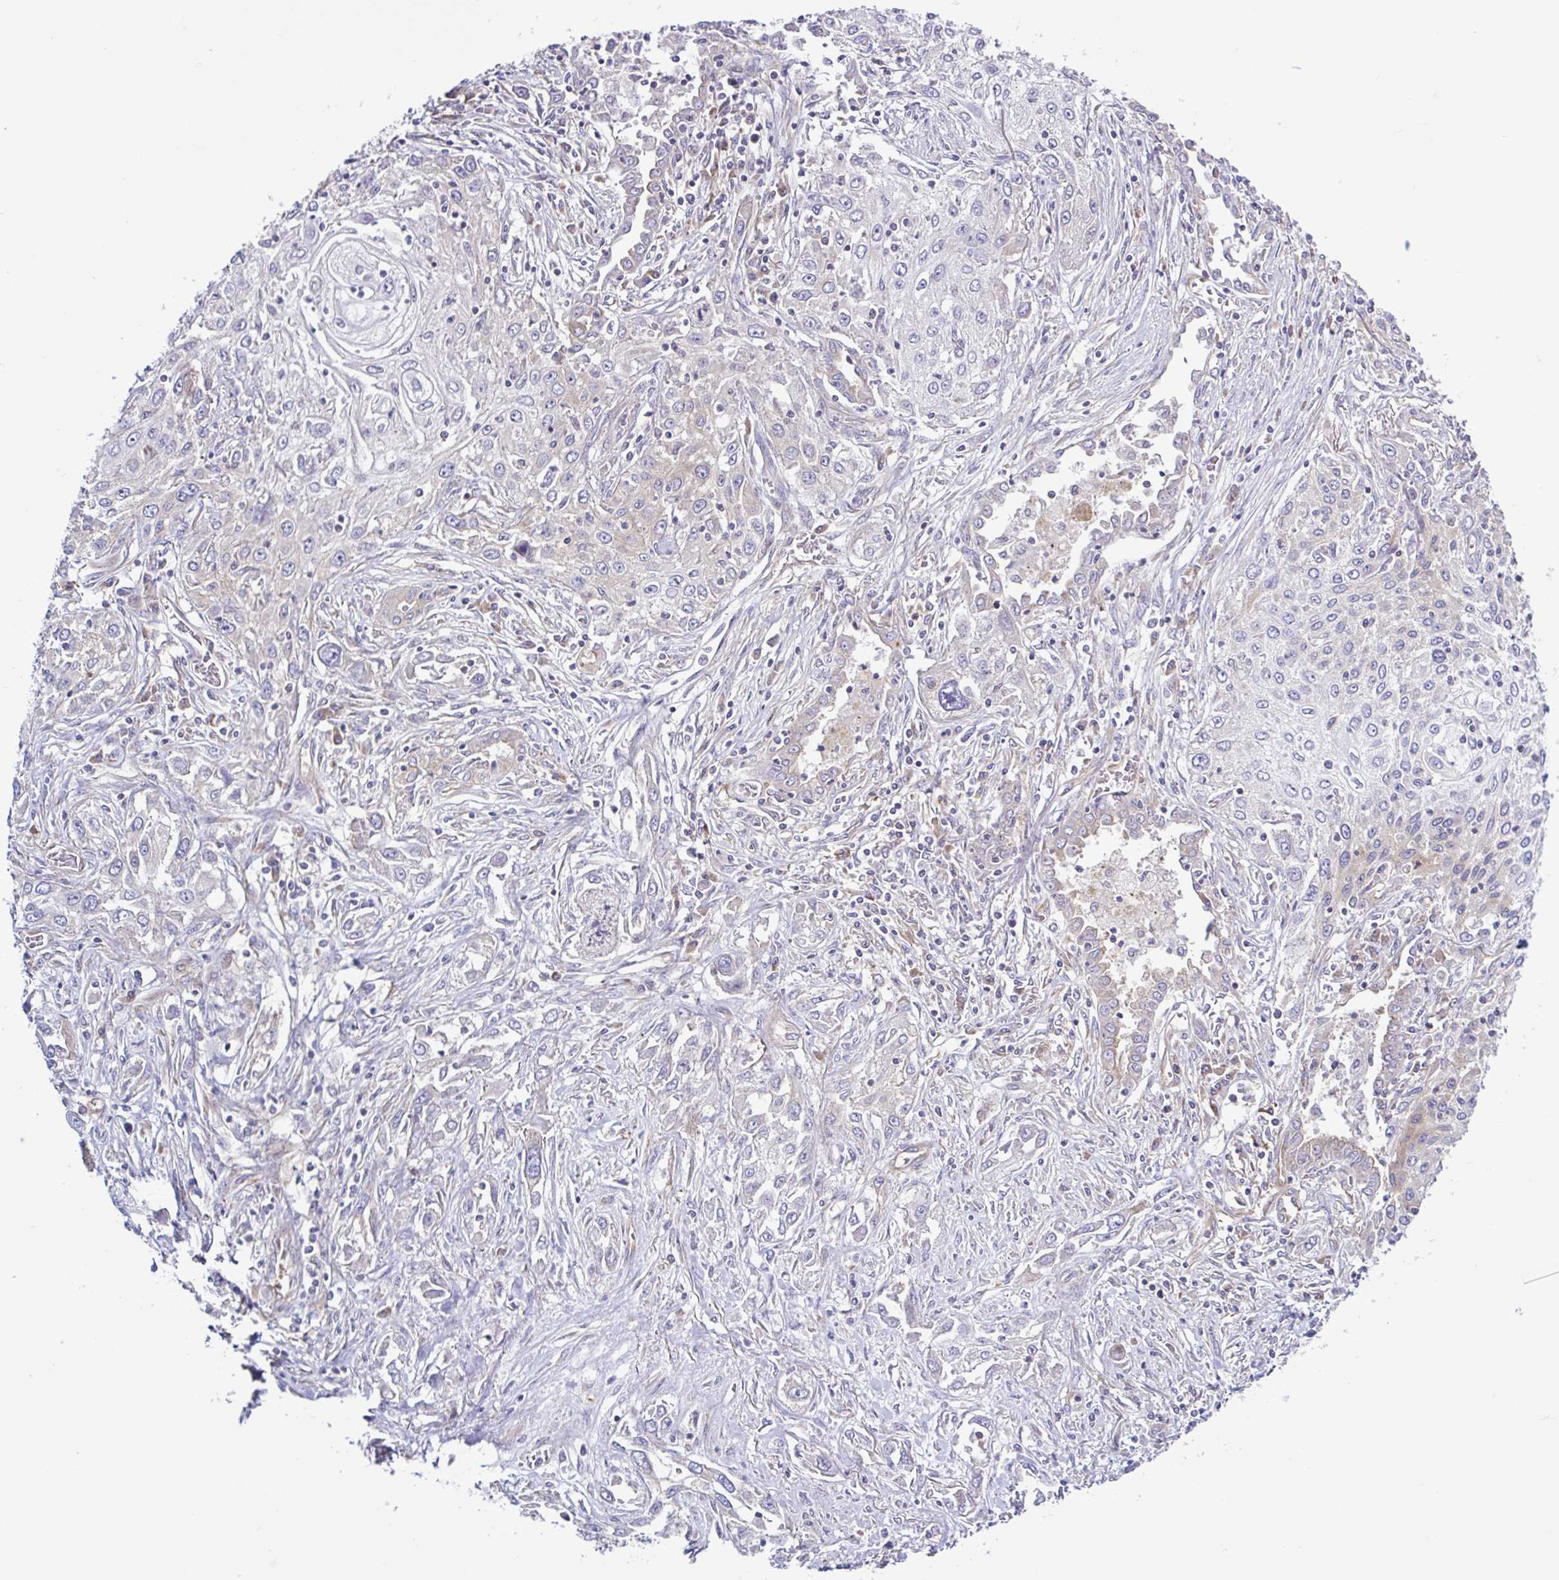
{"staining": {"intensity": "negative", "quantity": "none", "location": "none"}, "tissue": "lung cancer", "cell_type": "Tumor cells", "image_type": "cancer", "snomed": [{"axis": "morphology", "description": "Squamous cell carcinoma, NOS"}, {"axis": "topography", "description": "Lung"}], "caption": "High magnification brightfield microscopy of lung squamous cell carcinoma stained with DAB (3,3'-diaminobenzidine) (brown) and counterstained with hematoxylin (blue): tumor cells show no significant staining.", "gene": "LARS1", "patient": {"sex": "female", "age": 69}}